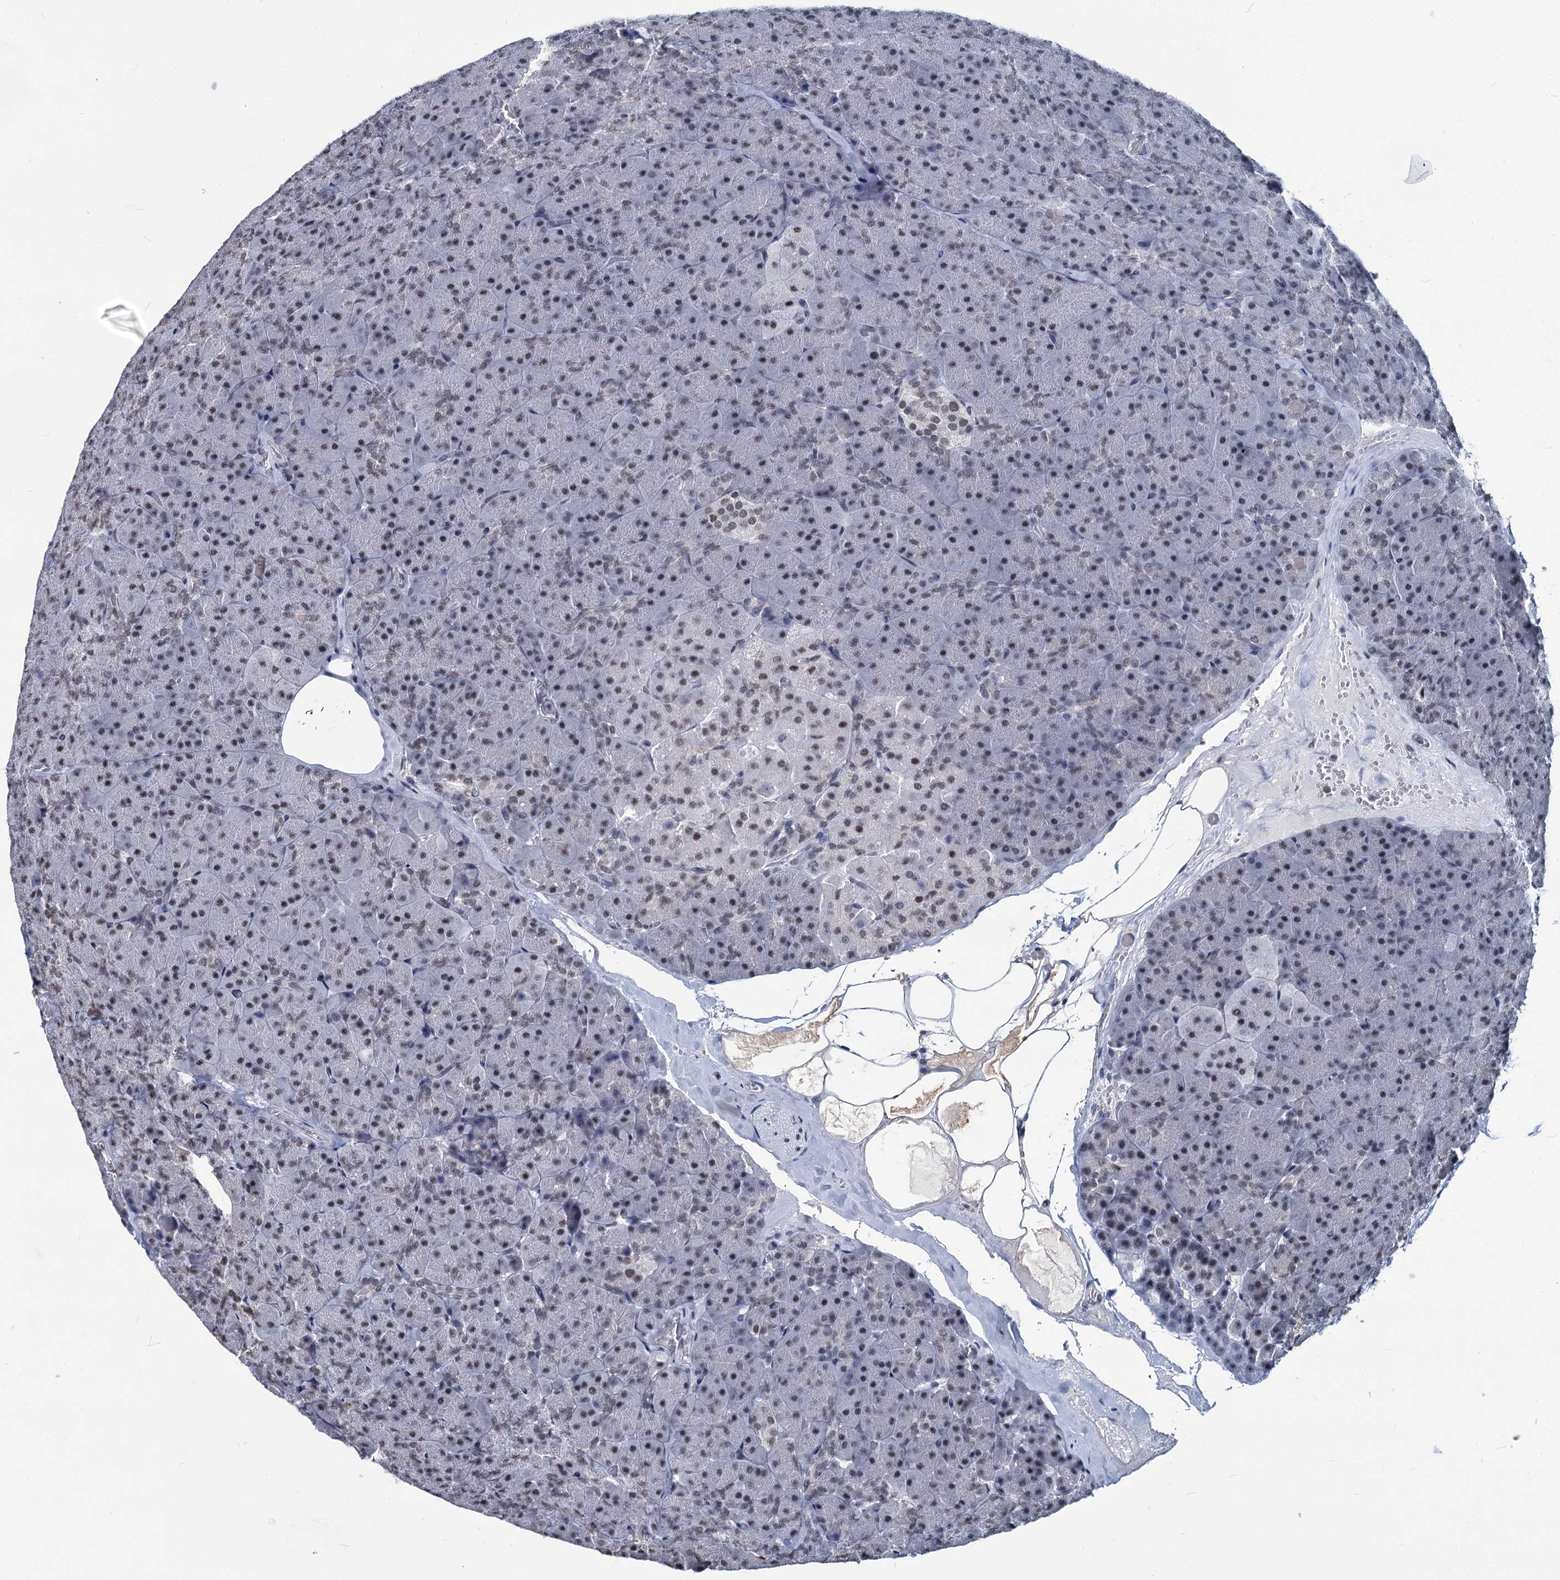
{"staining": {"intensity": "moderate", "quantity": ">75%", "location": "nuclear"}, "tissue": "pancreas", "cell_type": "Exocrine glandular cells", "image_type": "normal", "snomed": [{"axis": "morphology", "description": "Normal tissue, NOS"}, {"axis": "topography", "description": "Pancreas"}], "caption": "Brown immunohistochemical staining in benign human pancreas shows moderate nuclear expression in about >75% of exocrine glandular cells. (Brightfield microscopy of DAB IHC at high magnification).", "gene": "PARPBP", "patient": {"sex": "male", "age": 36}}